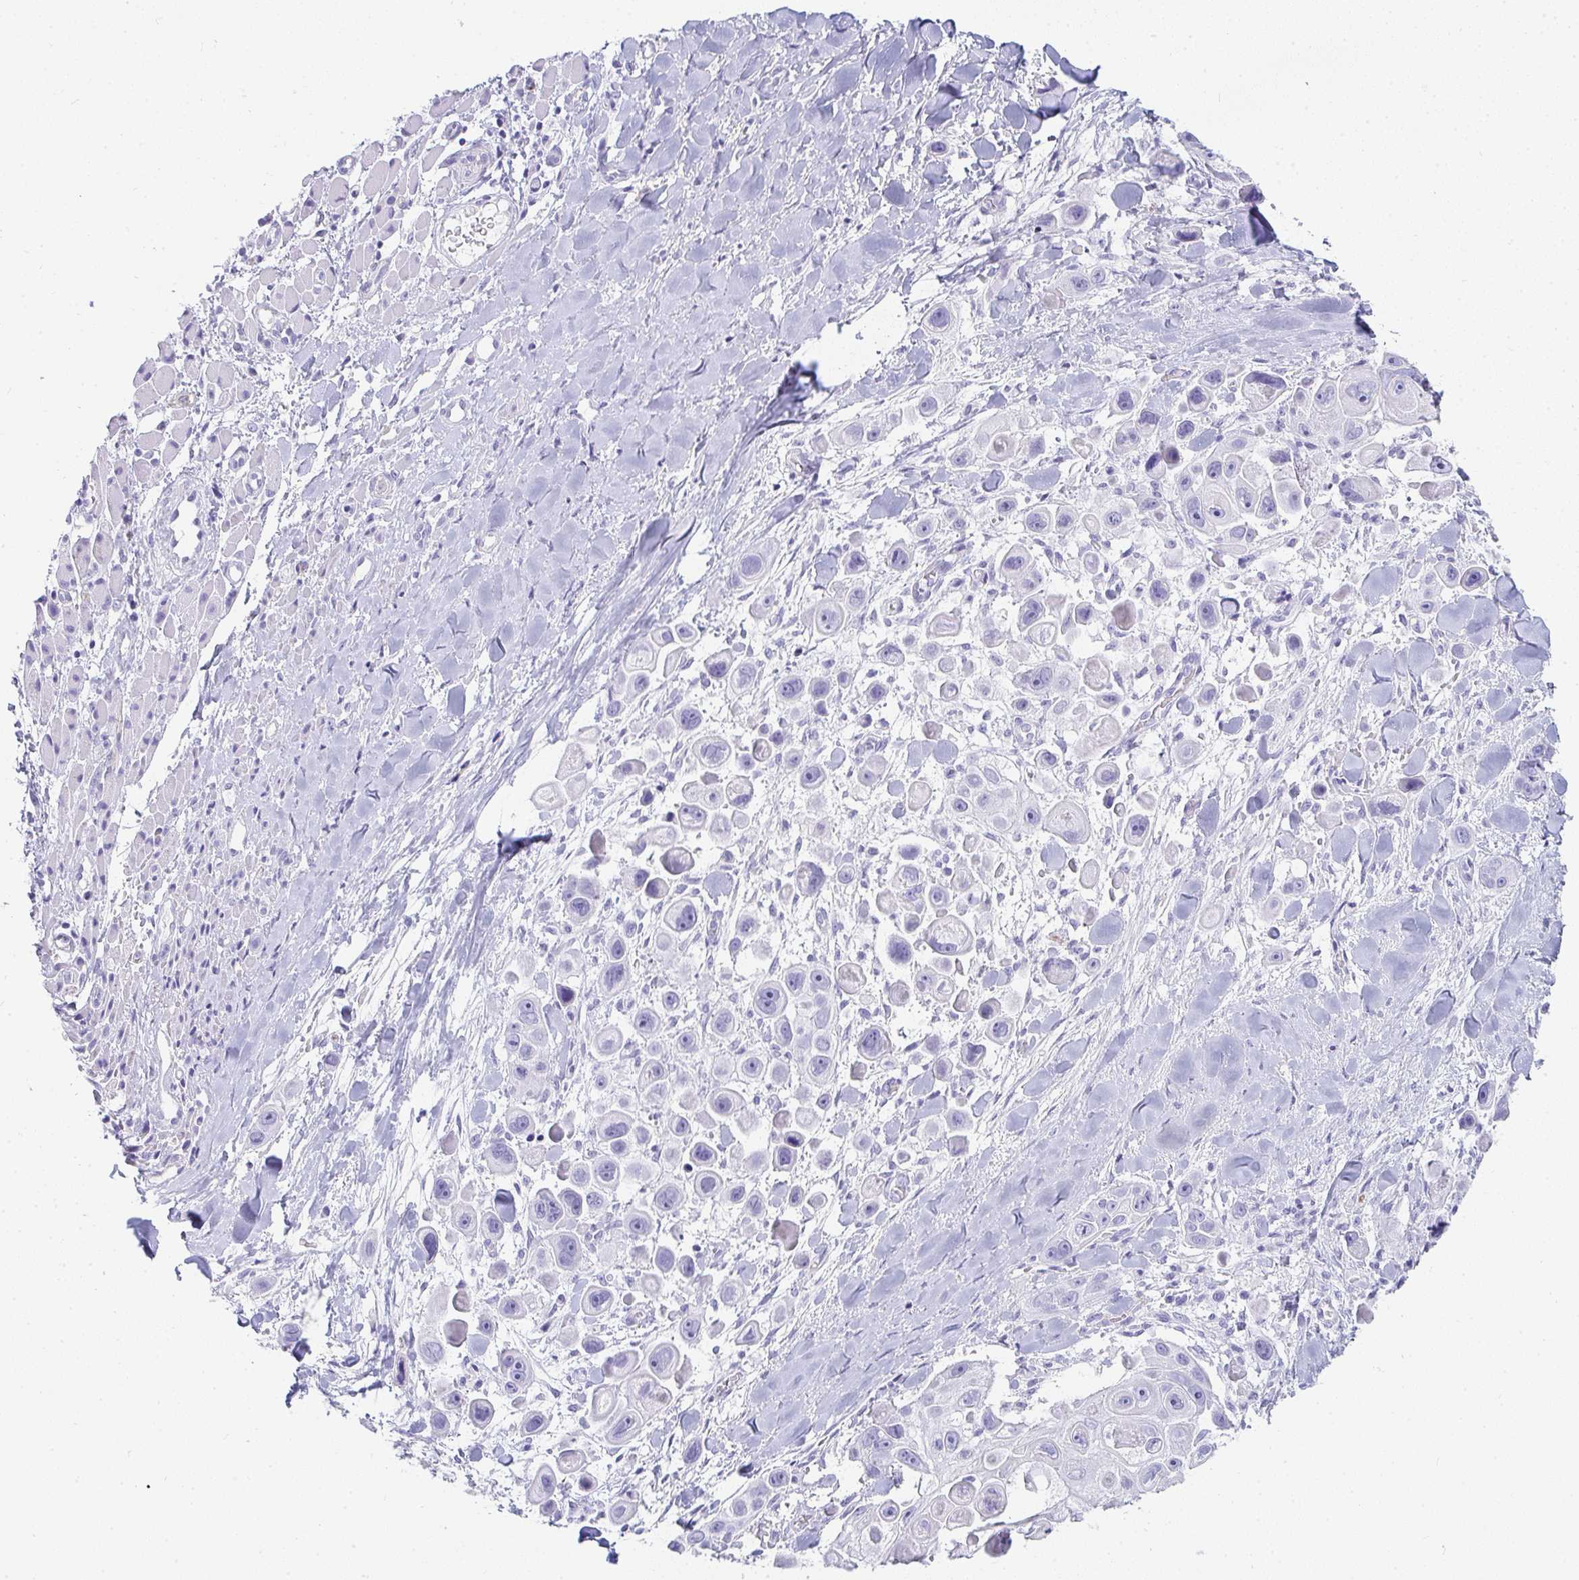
{"staining": {"intensity": "negative", "quantity": "none", "location": "none"}, "tissue": "skin cancer", "cell_type": "Tumor cells", "image_type": "cancer", "snomed": [{"axis": "morphology", "description": "Squamous cell carcinoma, NOS"}, {"axis": "topography", "description": "Skin"}], "caption": "Immunohistochemistry histopathology image of skin cancer stained for a protein (brown), which exhibits no positivity in tumor cells.", "gene": "PRND", "patient": {"sex": "male", "age": 67}}